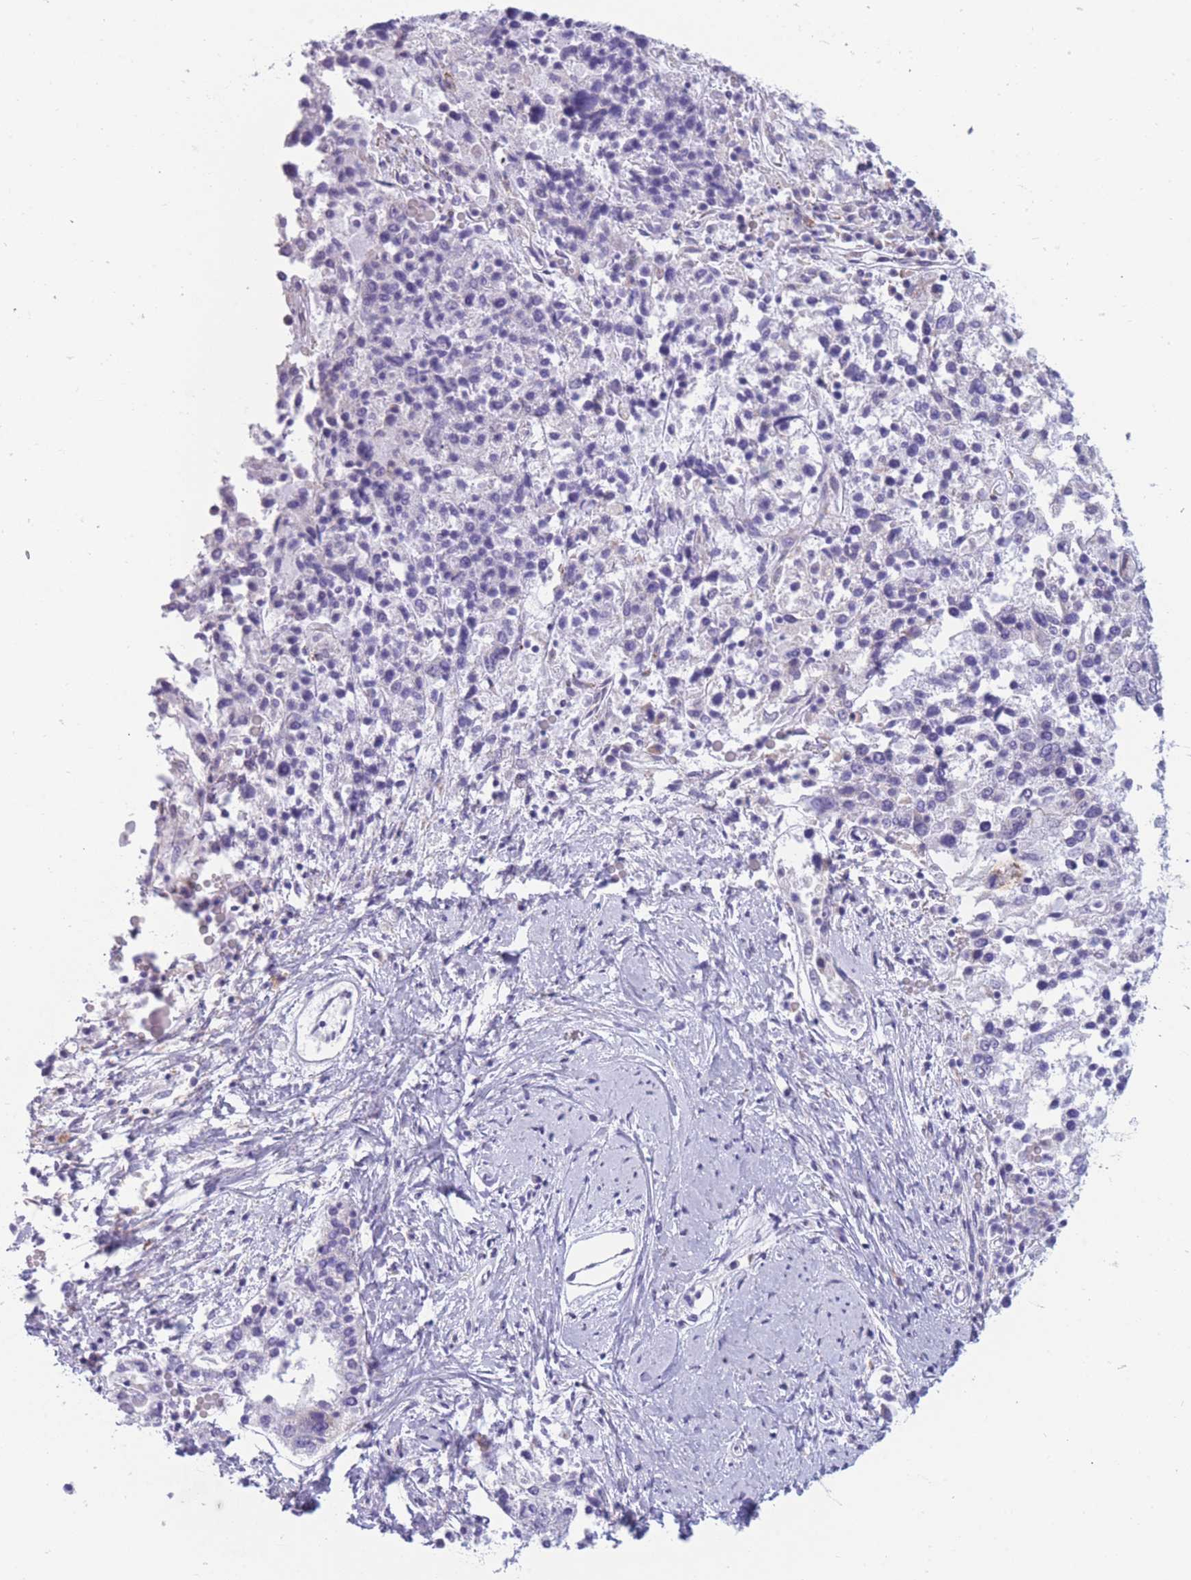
{"staining": {"intensity": "negative", "quantity": "none", "location": "none"}, "tissue": "ovarian cancer", "cell_type": "Tumor cells", "image_type": "cancer", "snomed": [{"axis": "morphology", "description": "Carcinoma, endometroid"}, {"axis": "topography", "description": "Ovary"}], "caption": "Human ovarian endometroid carcinoma stained for a protein using IHC displays no staining in tumor cells.", "gene": "COL27A1", "patient": {"sex": "female", "age": 62}}